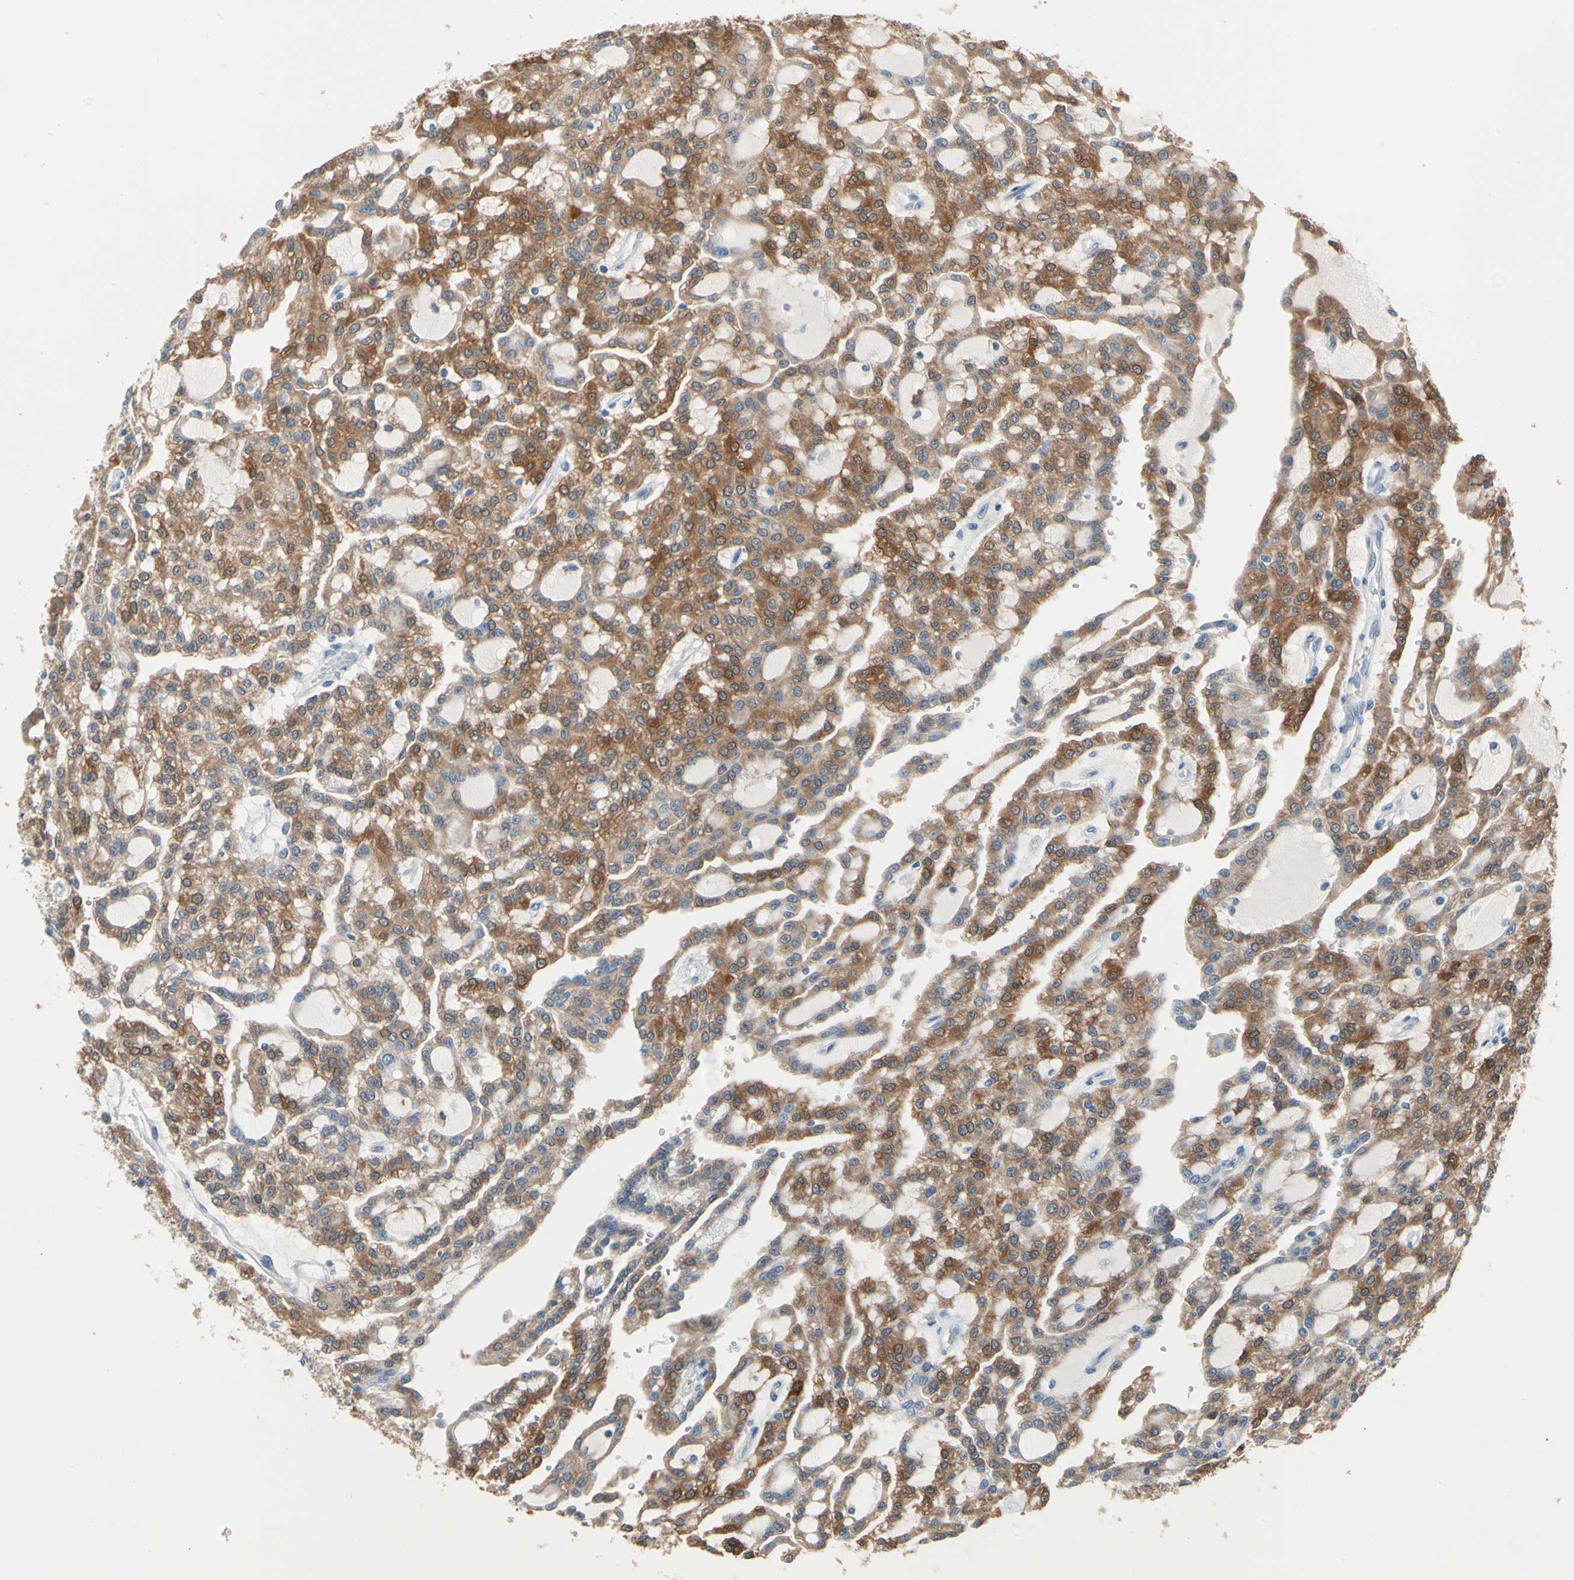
{"staining": {"intensity": "moderate", "quantity": ">75%", "location": "cytoplasmic/membranous"}, "tissue": "renal cancer", "cell_type": "Tumor cells", "image_type": "cancer", "snomed": [{"axis": "morphology", "description": "Adenocarcinoma, NOS"}, {"axis": "topography", "description": "Kidney"}], "caption": "Moderate cytoplasmic/membranous staining for a protein is seen in about >75% of tumor cells of renal cancer using immunohistochemistry (IHC).", "gene": "BBOX1", "patient": {"sex": "male", "age": 63}}